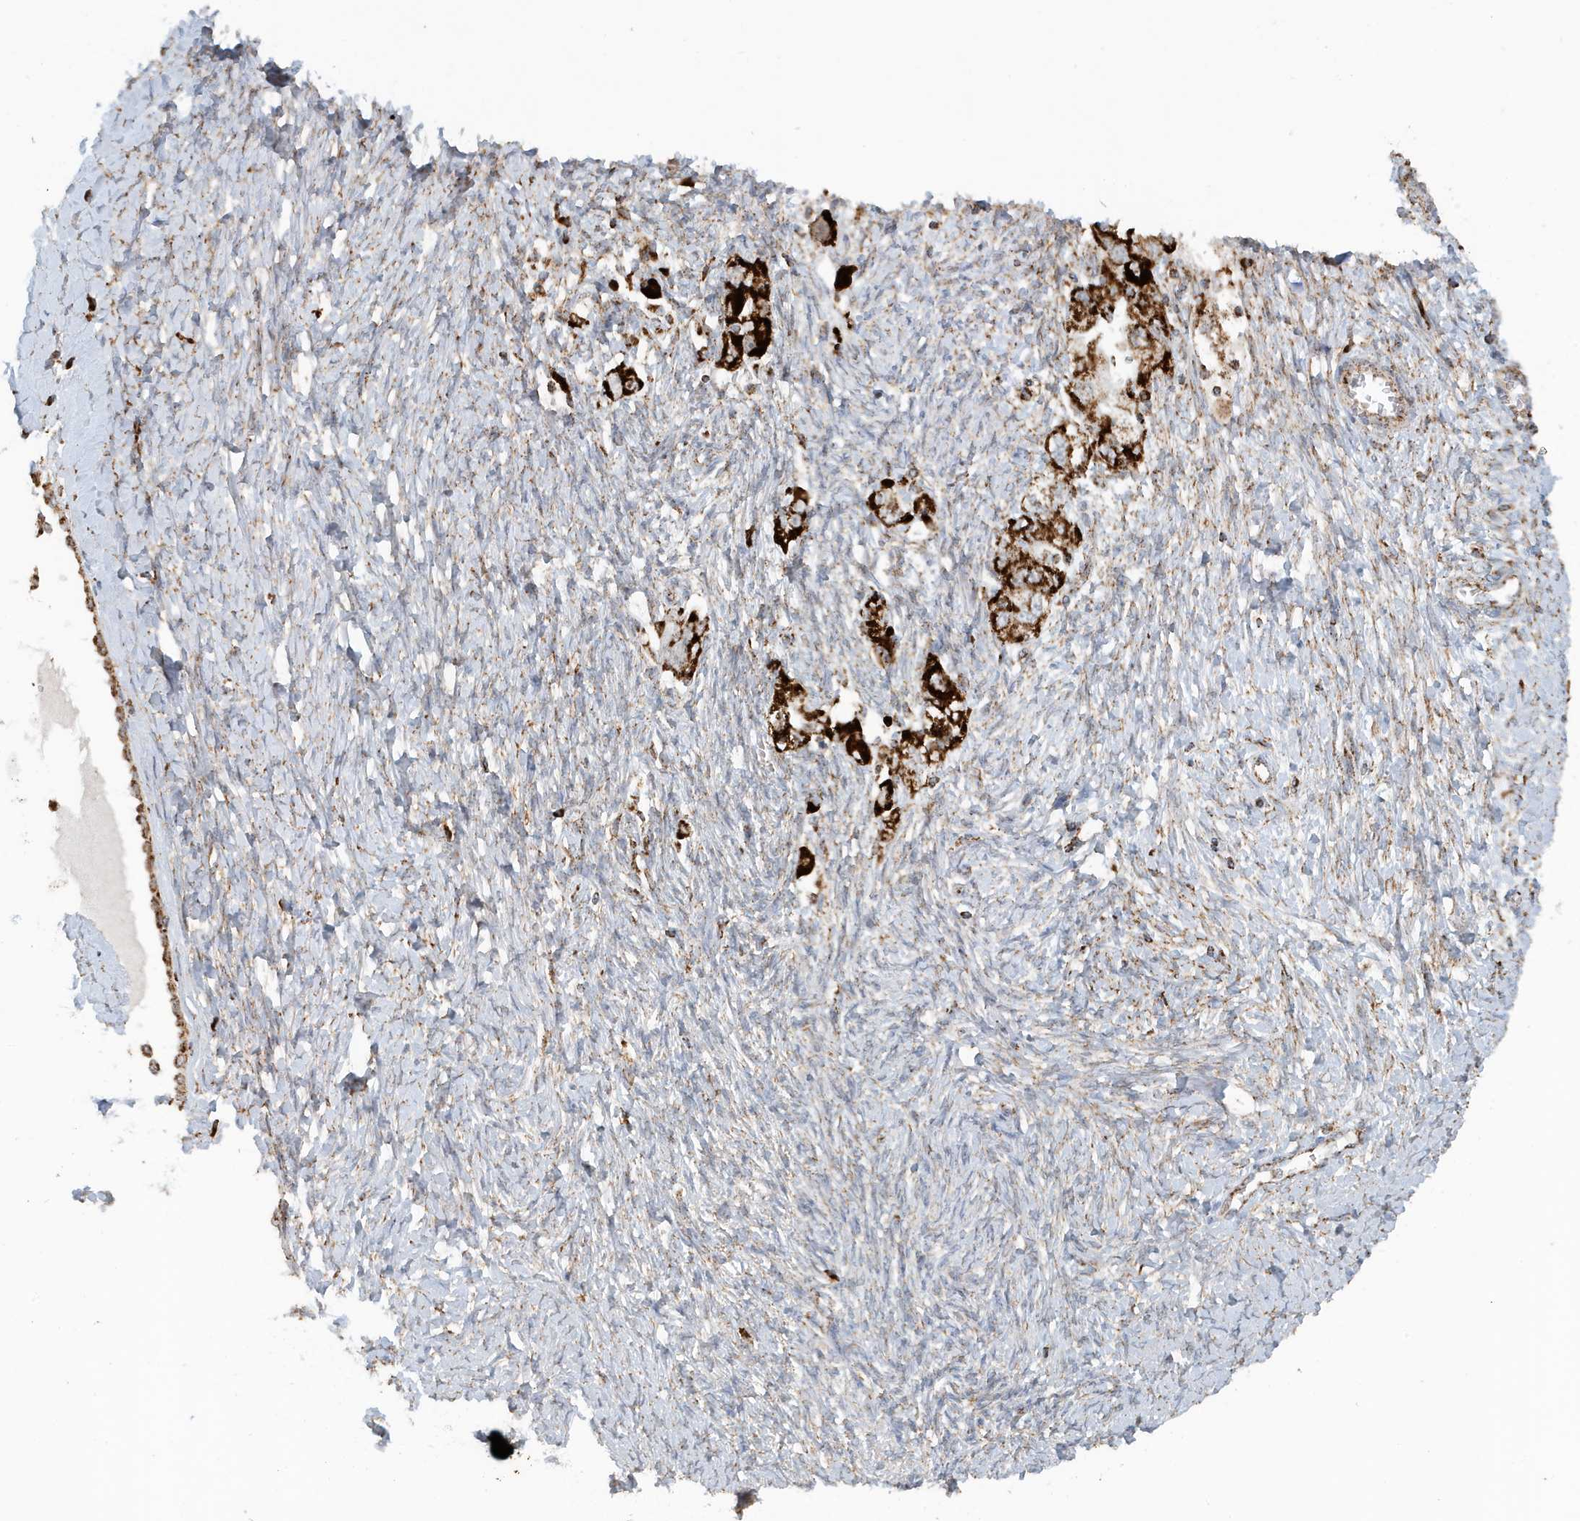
{"staining": {"intensity": "strong", "quantity": ">75%", "location": "cytoplasmic/membranous"}, "tissue": "ovarian cancer", "cell_type": "Tumor cells", "image_type": "cancer", "snomed": [{"axis": "morphology", "description": "Carcinoma, NOS"}, {"axis": "morphology", "description": "Cystadenocarcinoma, serous, NOS"}, {"axis": "topography", "description": "Ovary"}], "caption": "About >75% of tumor cells in human carcinoma (ovarian) display strong cytoplasmic/membranous protein staining as visualized by brown immunohistochemical staining.", "gene": "MAN1A1", "patient": {"sex": "female", "age": 69}}